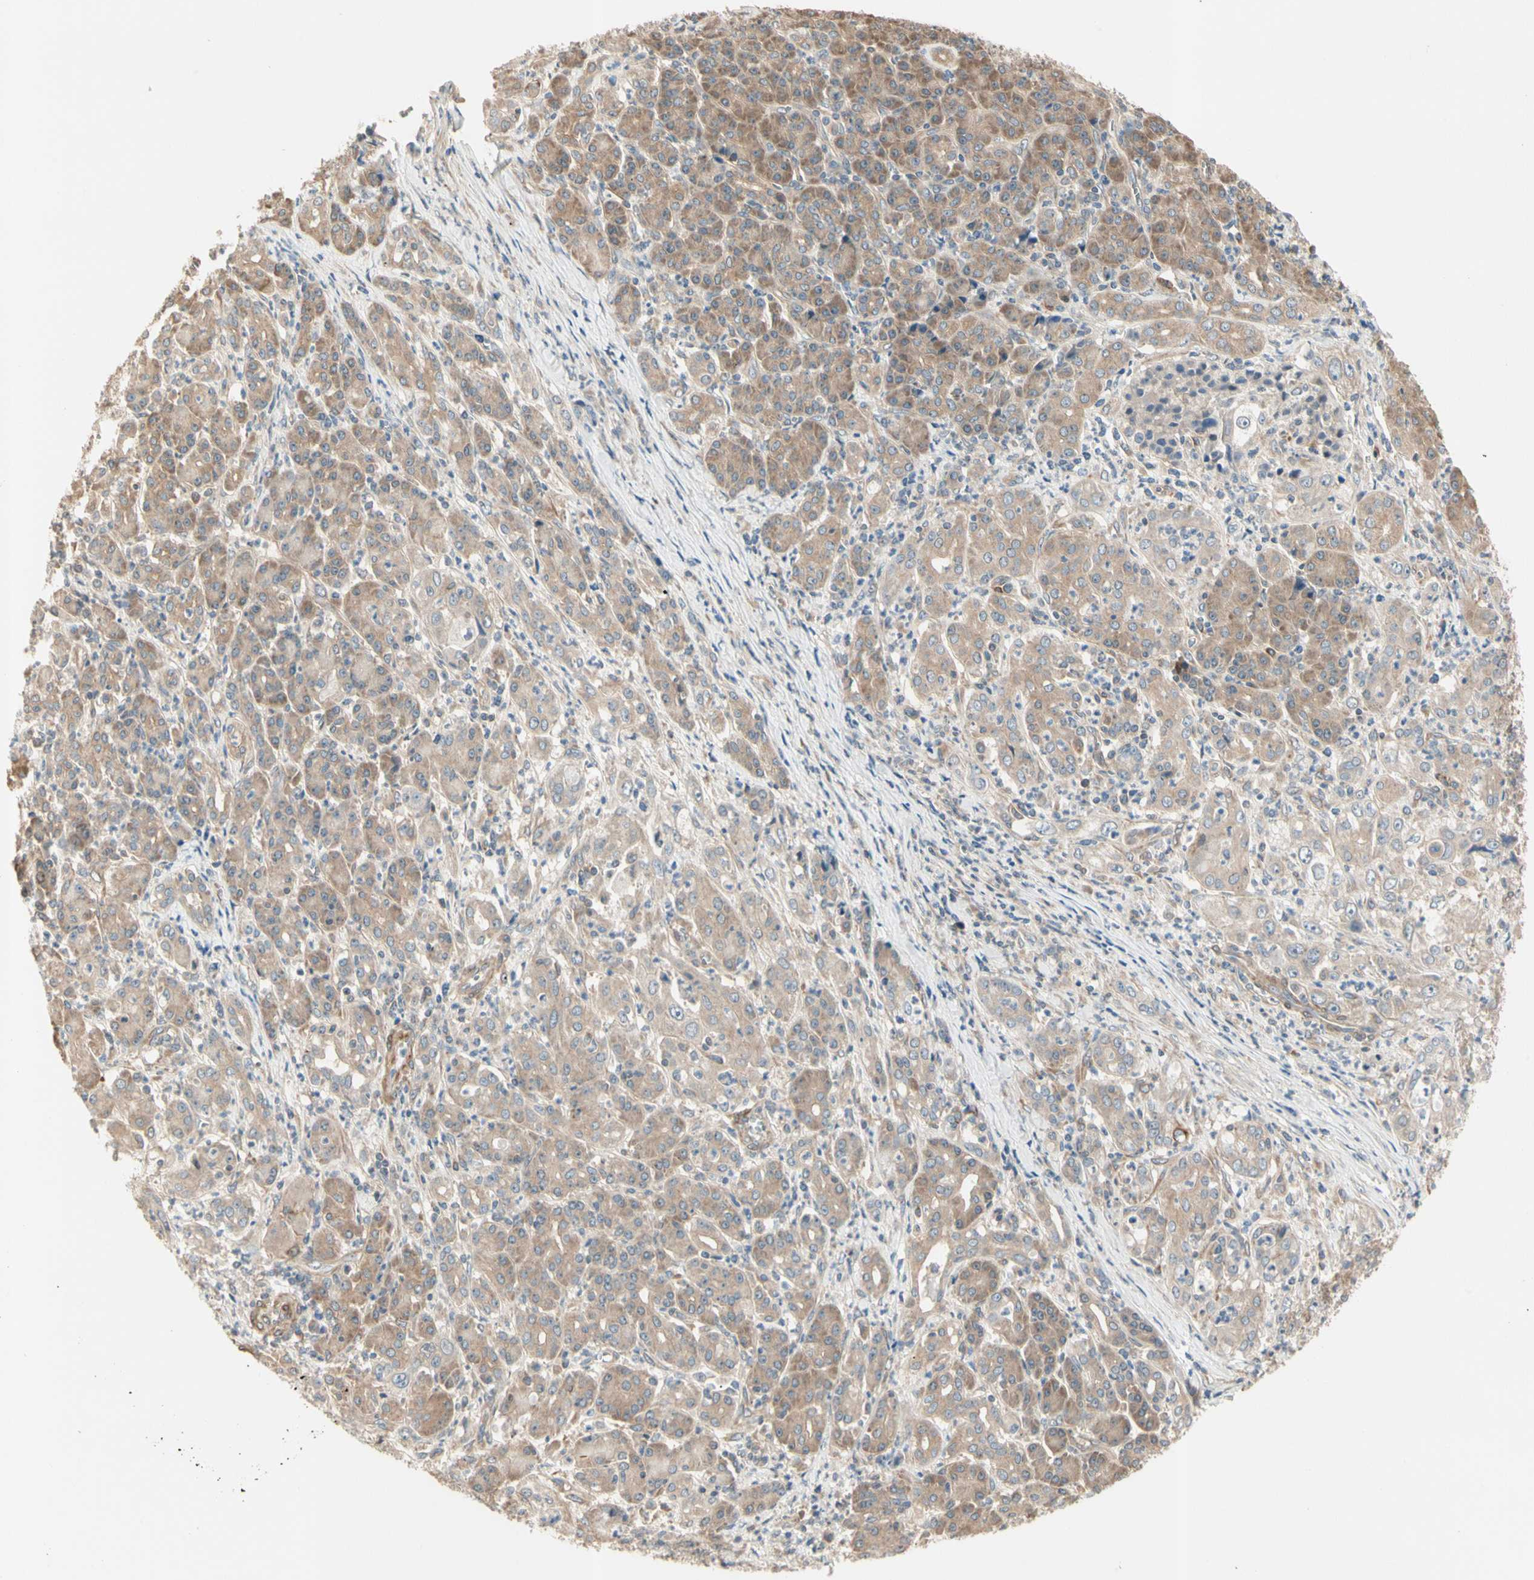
{"staining": {"intensity": "moderate", "quantity": ">75%", "location": "cytoplasmic/membranous"}, "tissue": "pancreatic cancer", "cell_type": "Tumor cells", "image_type": "cancer", "snomed": [{"axis": "morphology", "description": "Adenocarcinoma, NOS"}, {"axis": "topography", "description": "Pancreas"}], "caption": "DAB immunohistochemical staining of pancreatic adenocarcinoma reveals moderate cytoplasmic/membranous protein staining in about >75% of tumor cells.", "gene": "IRAG1", "patient": {"sex": "male", "age": 70}}